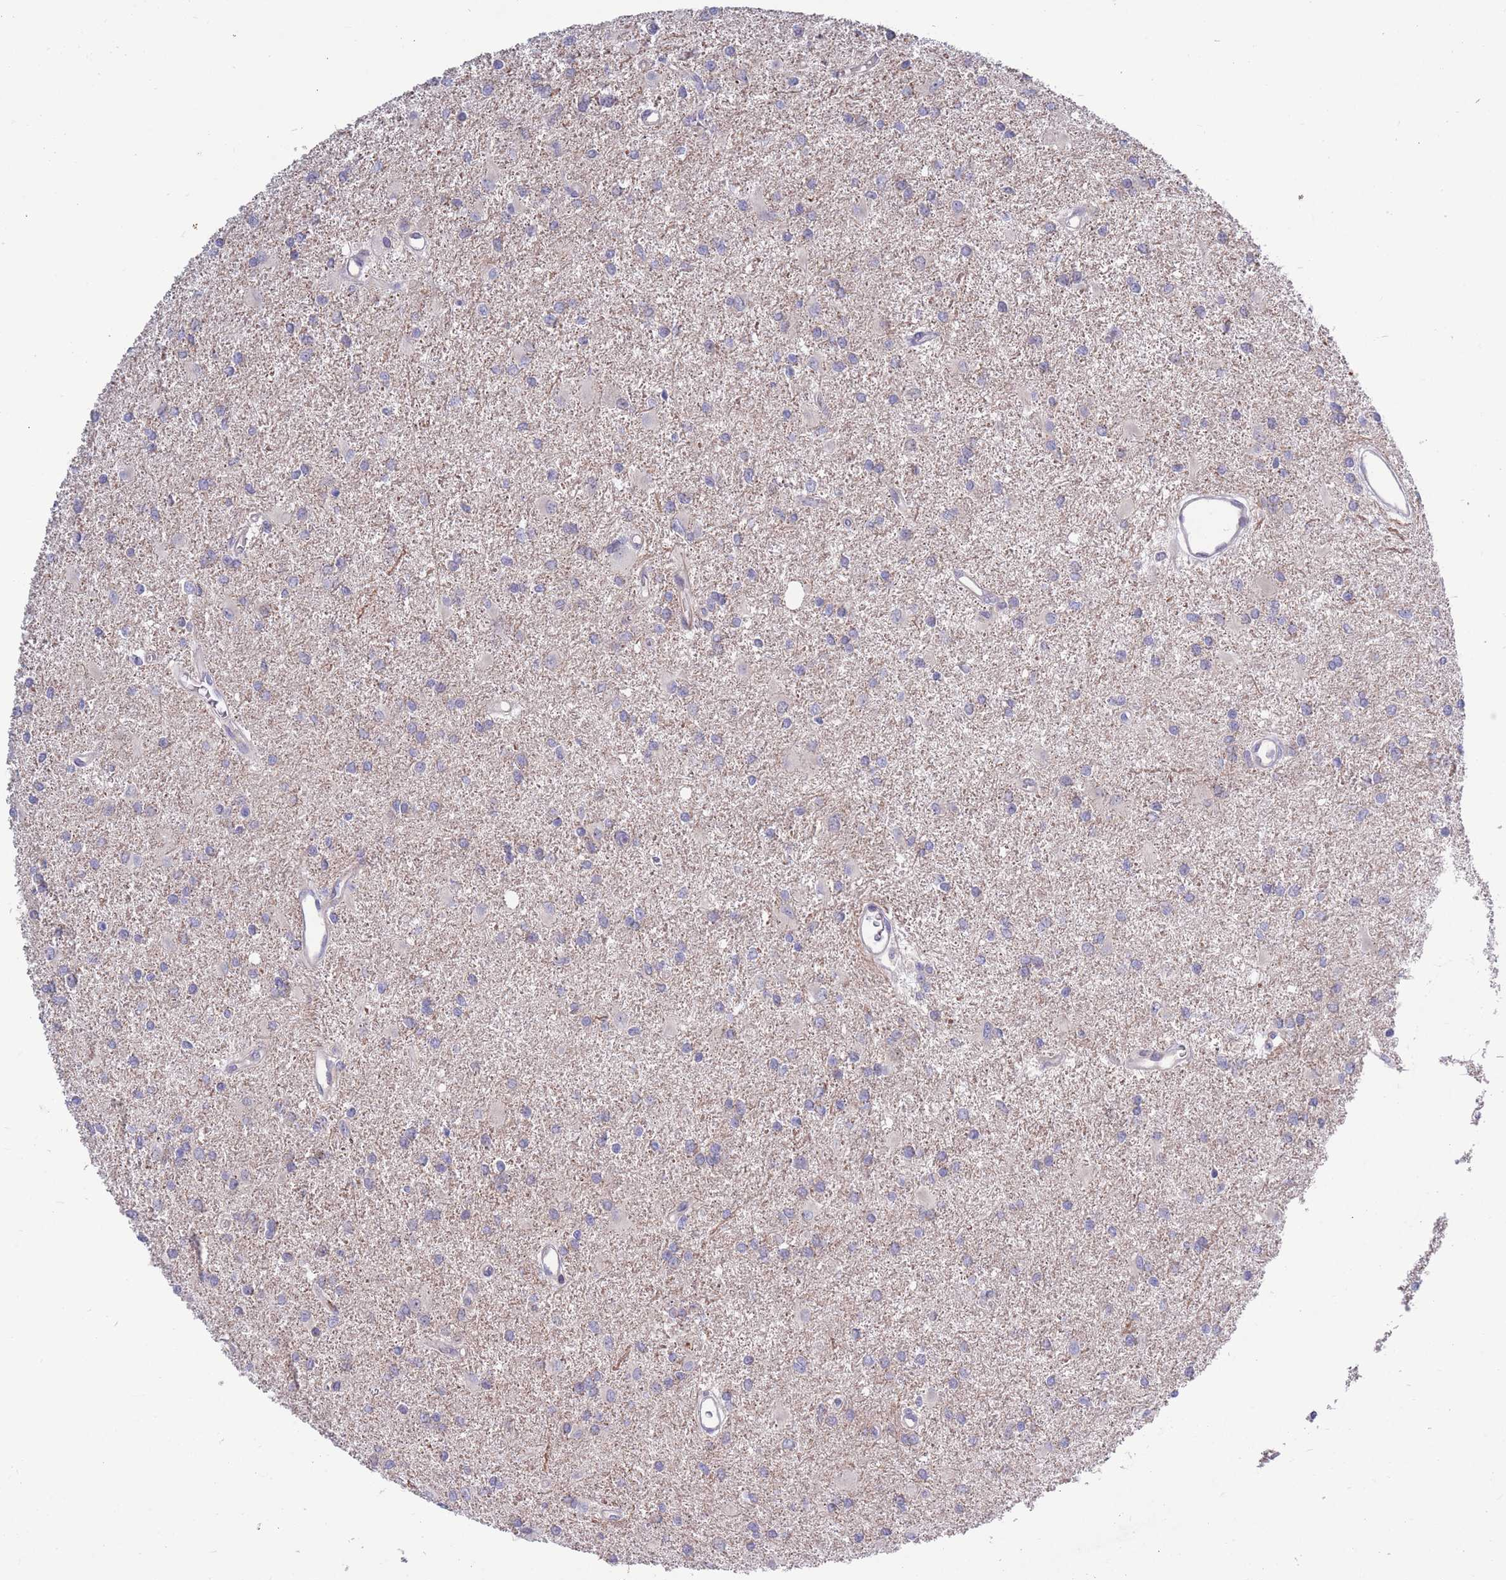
{"staining": {"intensity": "negative", "quantity": "none", "location": "none"}, "tissue": "glioma", "cell_type": "Tumor cells", "image_type": "cancer", "snomed": [{"axis": "morphology", "description": "Glioma, malignant, High grade"}, {"axis": "topography", "description": "Brain"}], "caption": "Immunohistochemistry (IHC) of human malignant glioma (high-grade) exhibits no staining in tumor cells.", "gene": "KLHL29", "patient": {"sex": "female", "age": 50}}